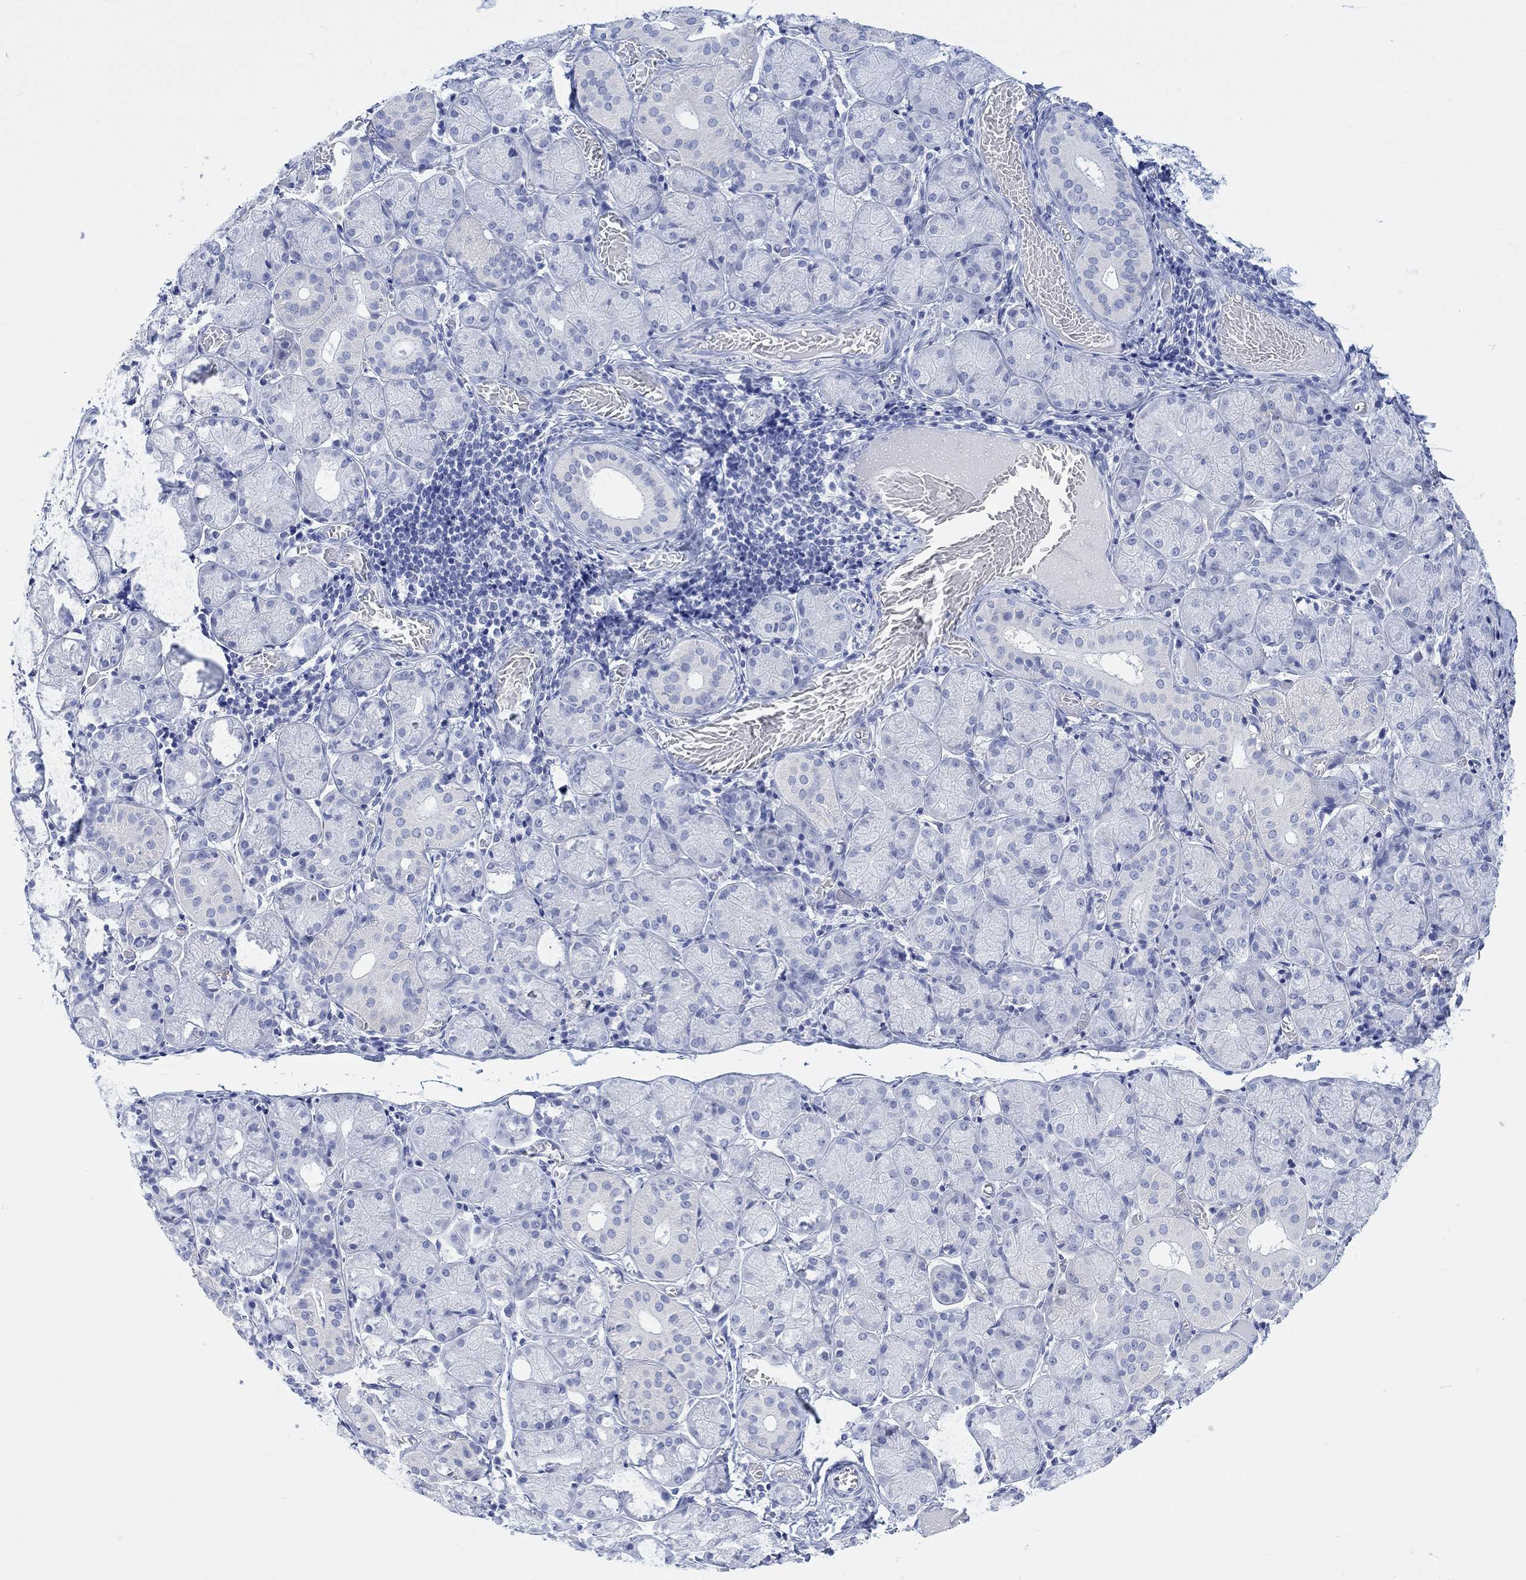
{"staining": {"intensity": "negative", "quantity": "none", "location": "none"}, "tissue": "salivary gland", "cell_type": "Glandular cells", "image_type": "normal", "snomed": [{"axis": "morphology", "description": "Normal tissue, NOS"}, {"axis": "topography", "description": "Salivary gland"}, {"axis": "topography", "description": "Peripheral nerve tissue"}], "caption": "High magnification brightfield microscopy of normal salivary gland stained with DAB (brown) and counterstained with hematoxylin (blue): glandular cells show no significant positivity. Brightfield microscopy of IHC stained with DAB (3,3'-diaminobenzidine) (brown) and hematoxylin (blue), captured at high magnification.", "gene": "CALCA", "patient": {"sex": "female", "age": 24}}